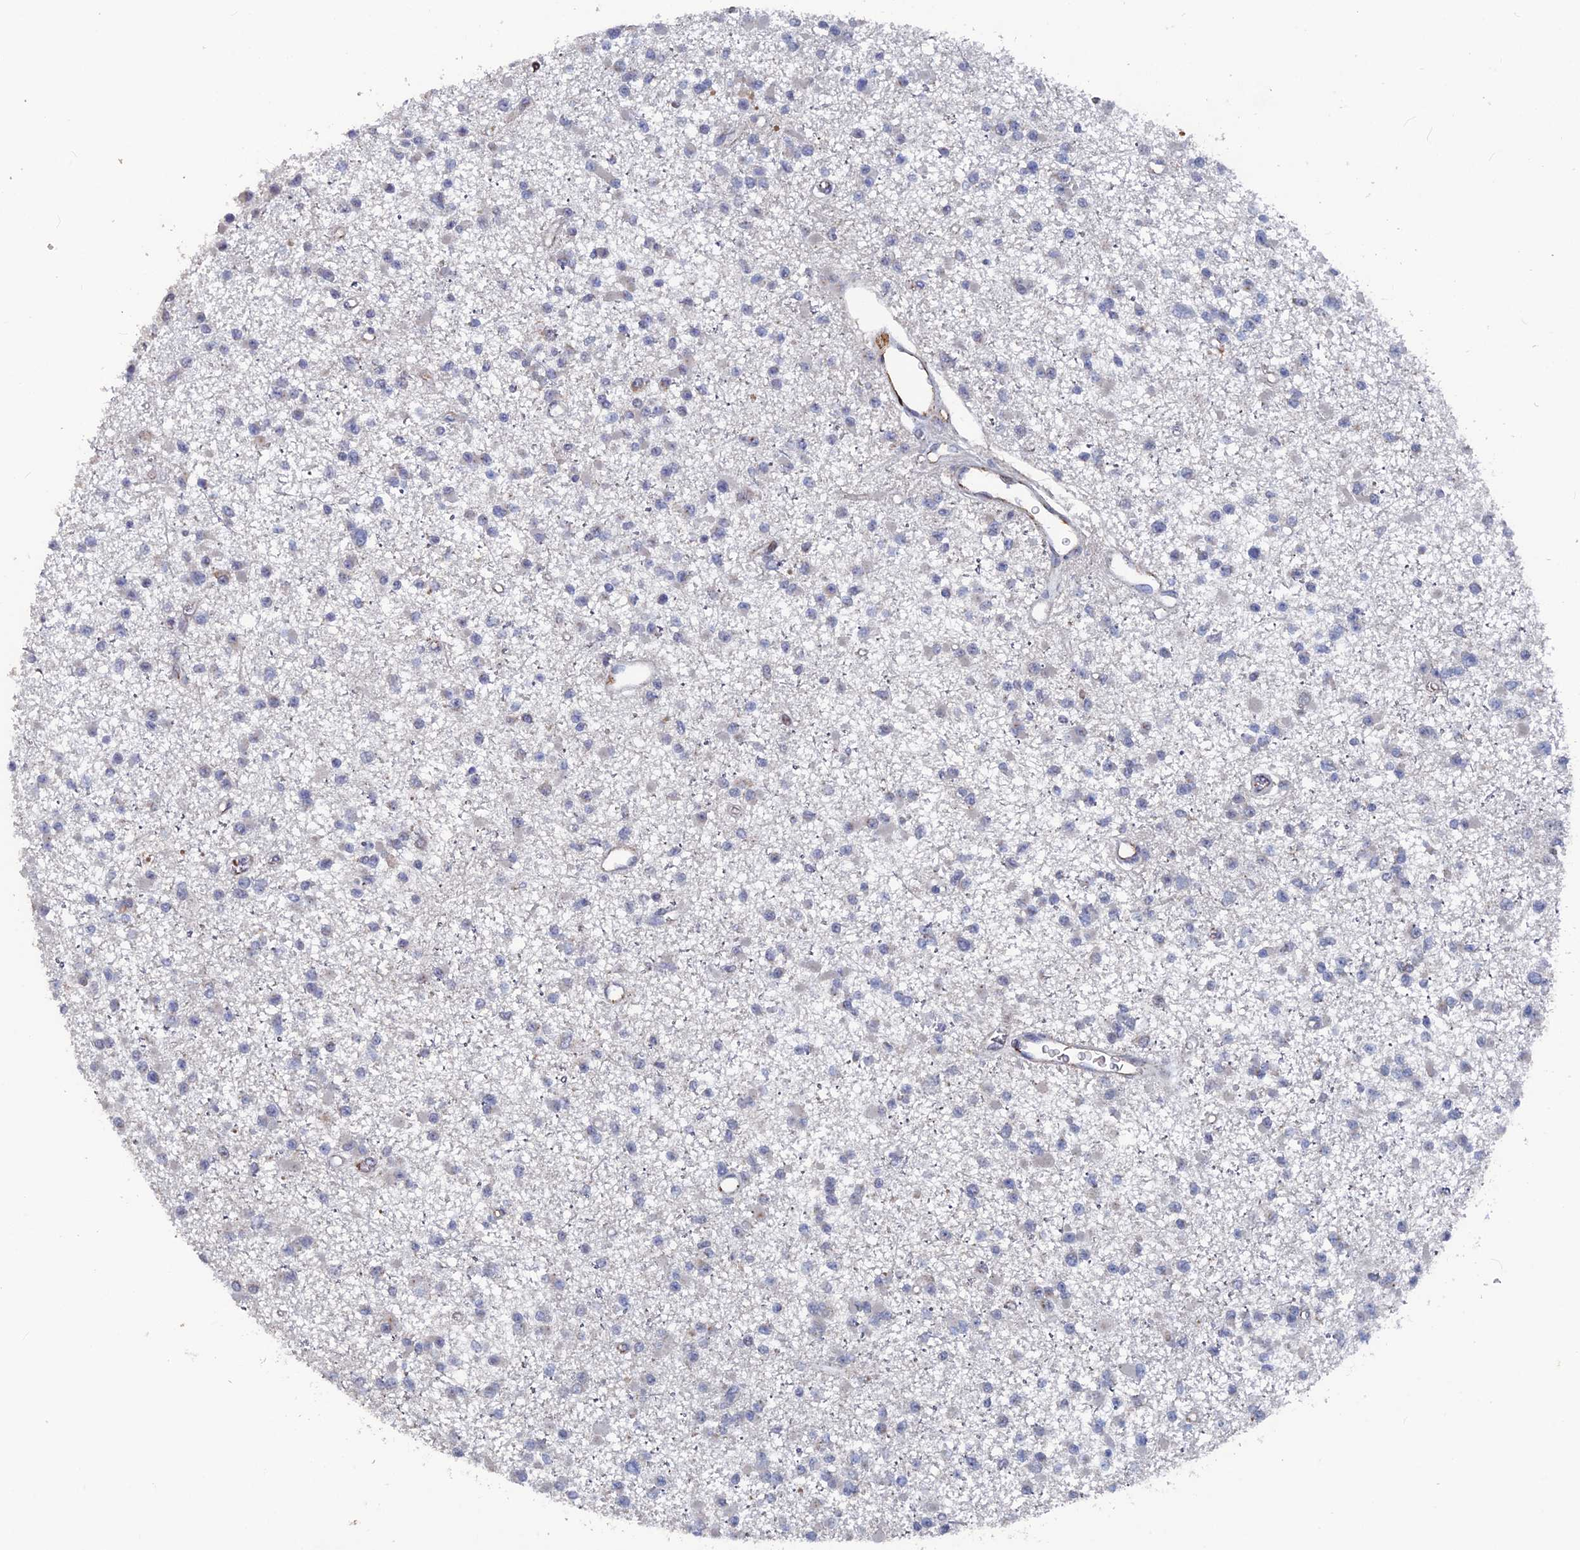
{"staining": {"intensity": "negative", "quantity": "none", "location": "none"}, "tissue": "glioma", "cell_type": "Tumor cells", "image_type": "cancer", "snomed": [{"axis": "morphology", "description": "Glioma, malignant, Low grade"}, {"axis": "topography", "description": "Brain"}], "caption": "Protein analysis of glioma demonstrates no significant positivity in tumor cells.", "gene": "SH3D21", "patient": {"sex": "female", "age": 22}}